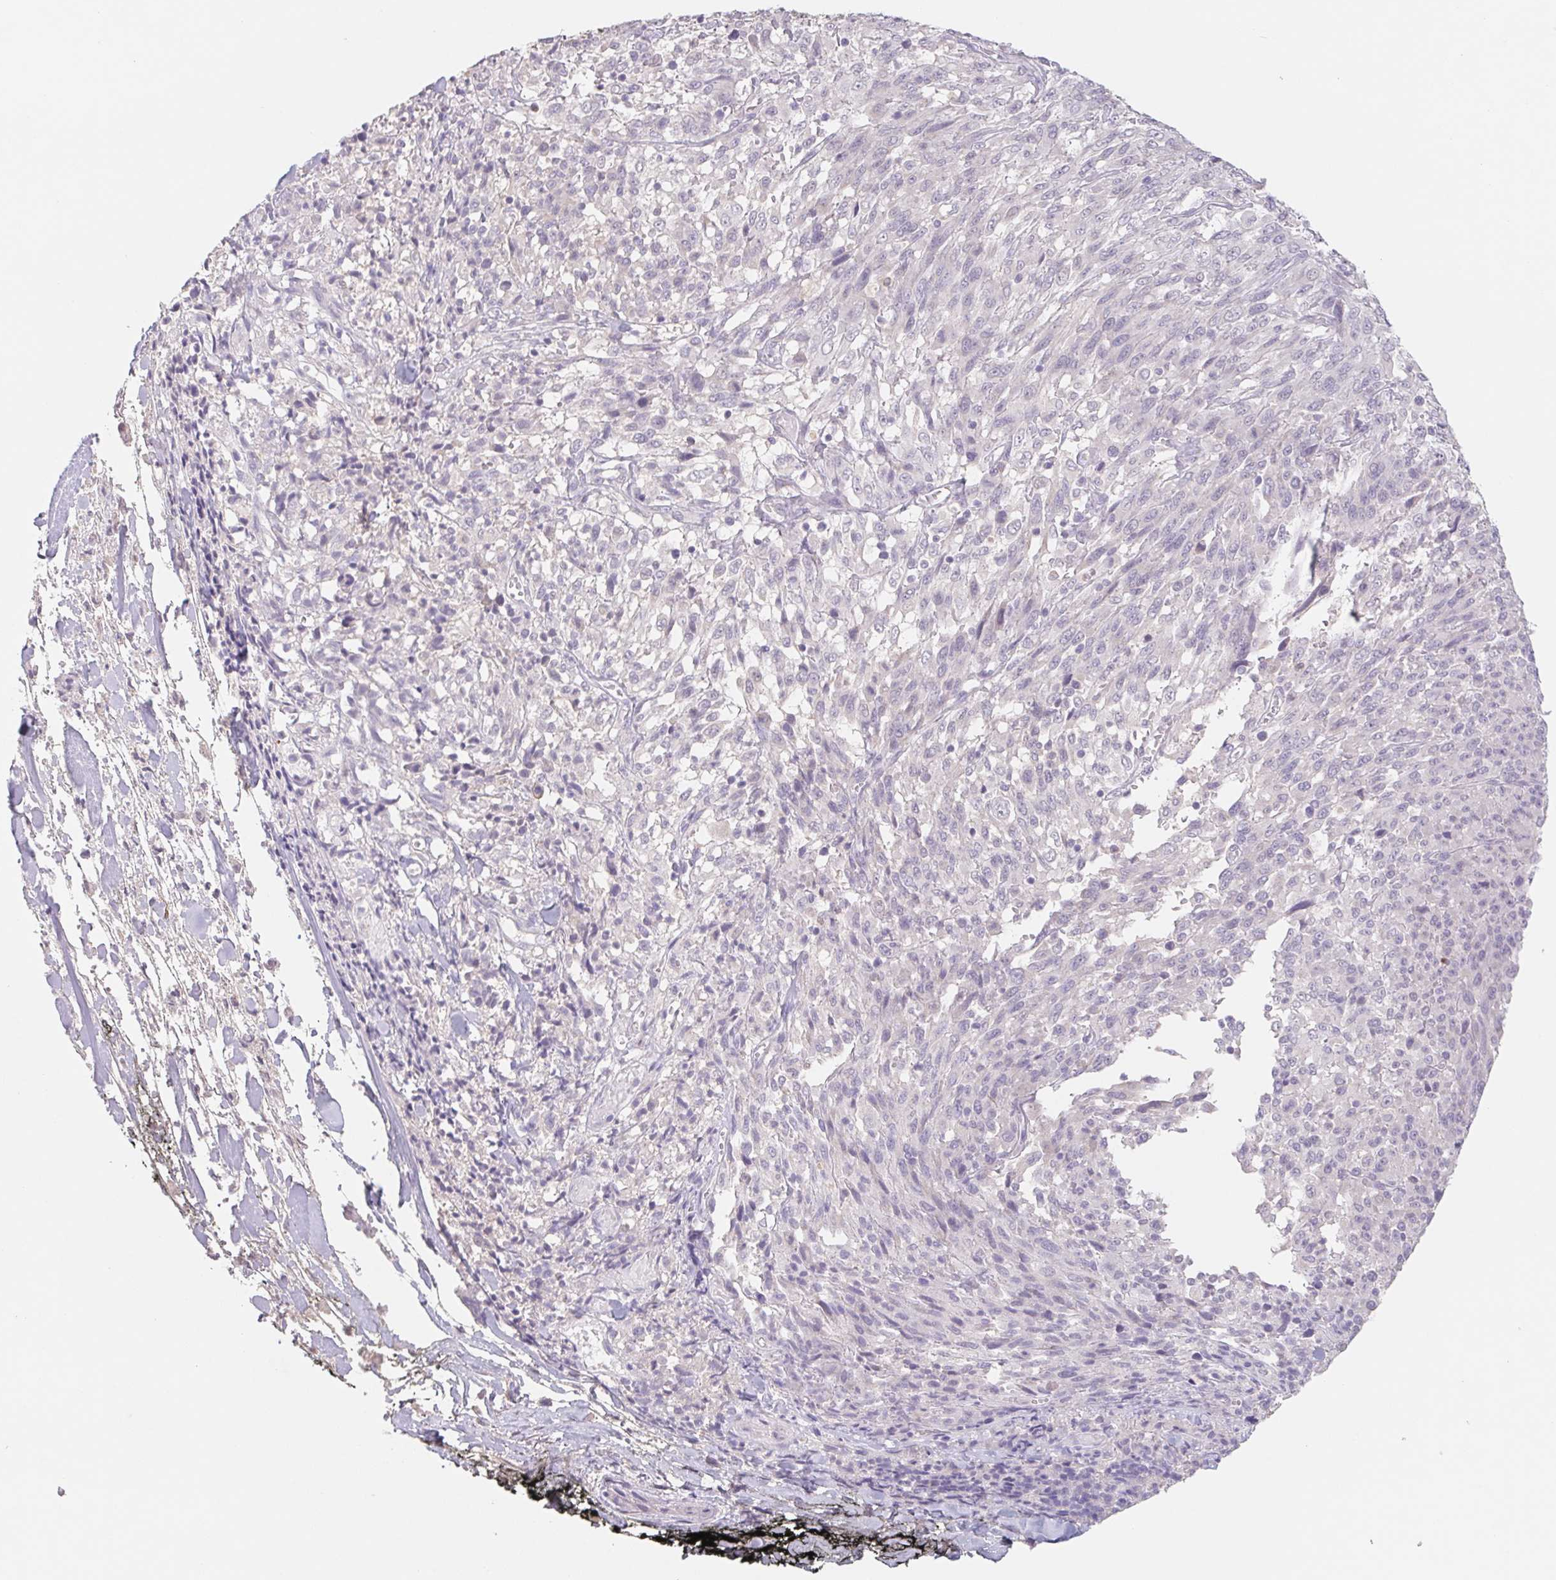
{"staining": {"intensity": "negative", "quantity": "none", "location": "none"}, "tissue": "melanoma", "cell_type": "Tumor cells", "image_type": "cancer", "snomed": [{"axis": "morphology", "description": "Malignant melanoma, NOS"}, {"axis": "topography", "description": "Skin"}], "caption": "This is a image of immunohistochemistry (IHC) staining of malignant melanoma, which shows no expression in tumor cells.", "gene": "PNMA8B", "patient": {"sex": "female", "age": 91}}